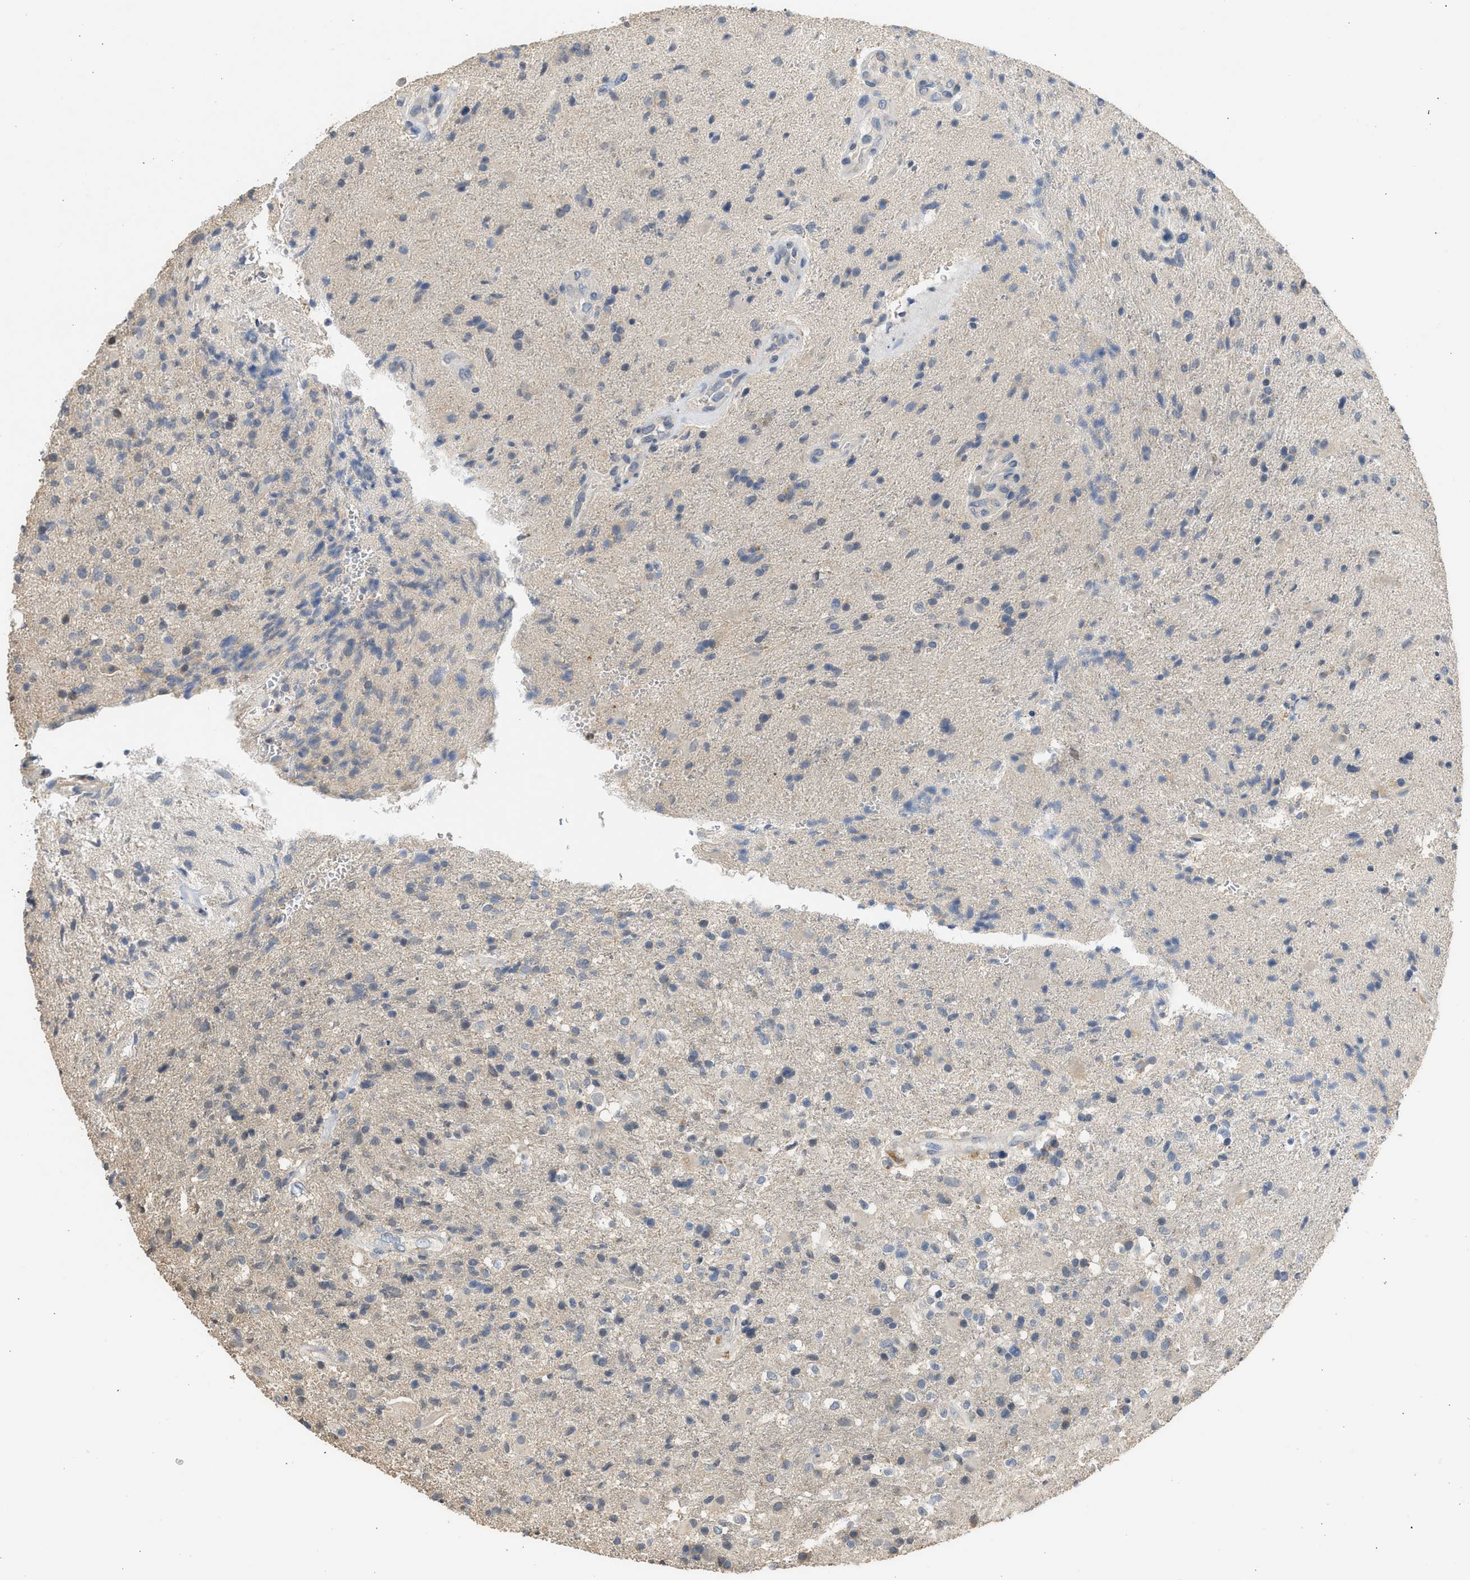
{"staining": {"intensity": "negative", "quantity": "none", "location": "none"}, "tissue": "glioma", "cell_type": "Tumor cells", "image_type": "cancer", "snomed": [{"axis": "morphology", "description": "Glioma, malignant, High grade"}, {"axis": "topography", "description": "Brain"}], "caption": "The histopathology image reveals no significant expression in tumor cells of glioma. Brightfield microscopy of immunohistochemistry stained with DAB (3,3'-diaminobenzidine) (brown) and hematoxylin (blue), captured at high magnification.", "gene": "SULT2A1", "patient": {"sex": "male", "age": 72}}